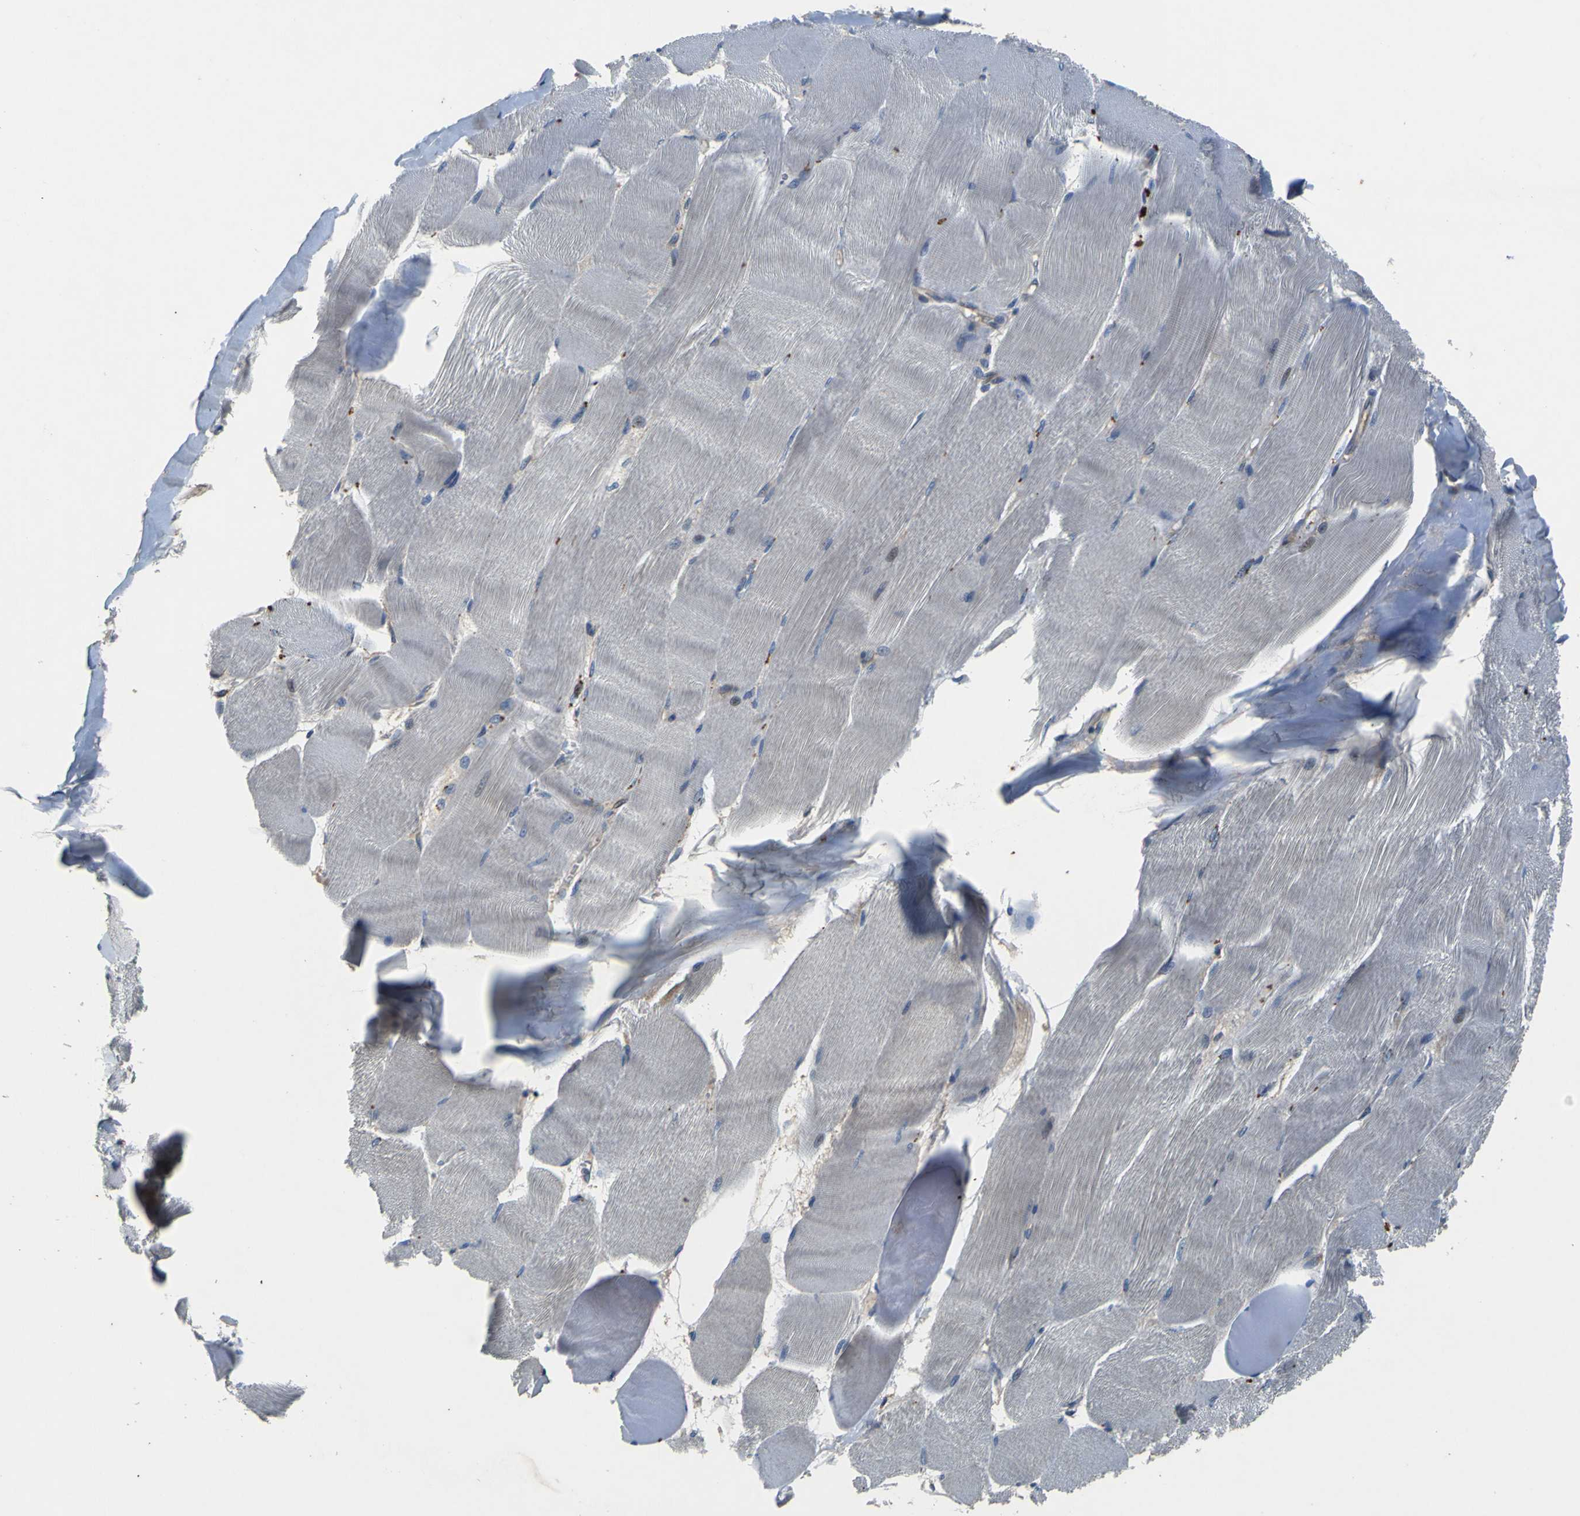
{"staining": {"intensity": "negative", "quantity": "none", "location": "none"}, "tissue": "skeletal muscle", "cell_type": "Myocytes", "image_type": "normal", "snomed": [{"axis": "morphology", "description": "Normal tissue, NOS"}, {"axis": "morphology", "description": "Squamous cell carcinoma, NOS"}, {"axis": "topography", "description": "Skeletal muscle"}], "caption": "Immunohistochemistry of normal human skeletal muscle displays no positivity in myocytes.", "gene": "EPHB4", "patient": {"sex": "male", "age": 51}}